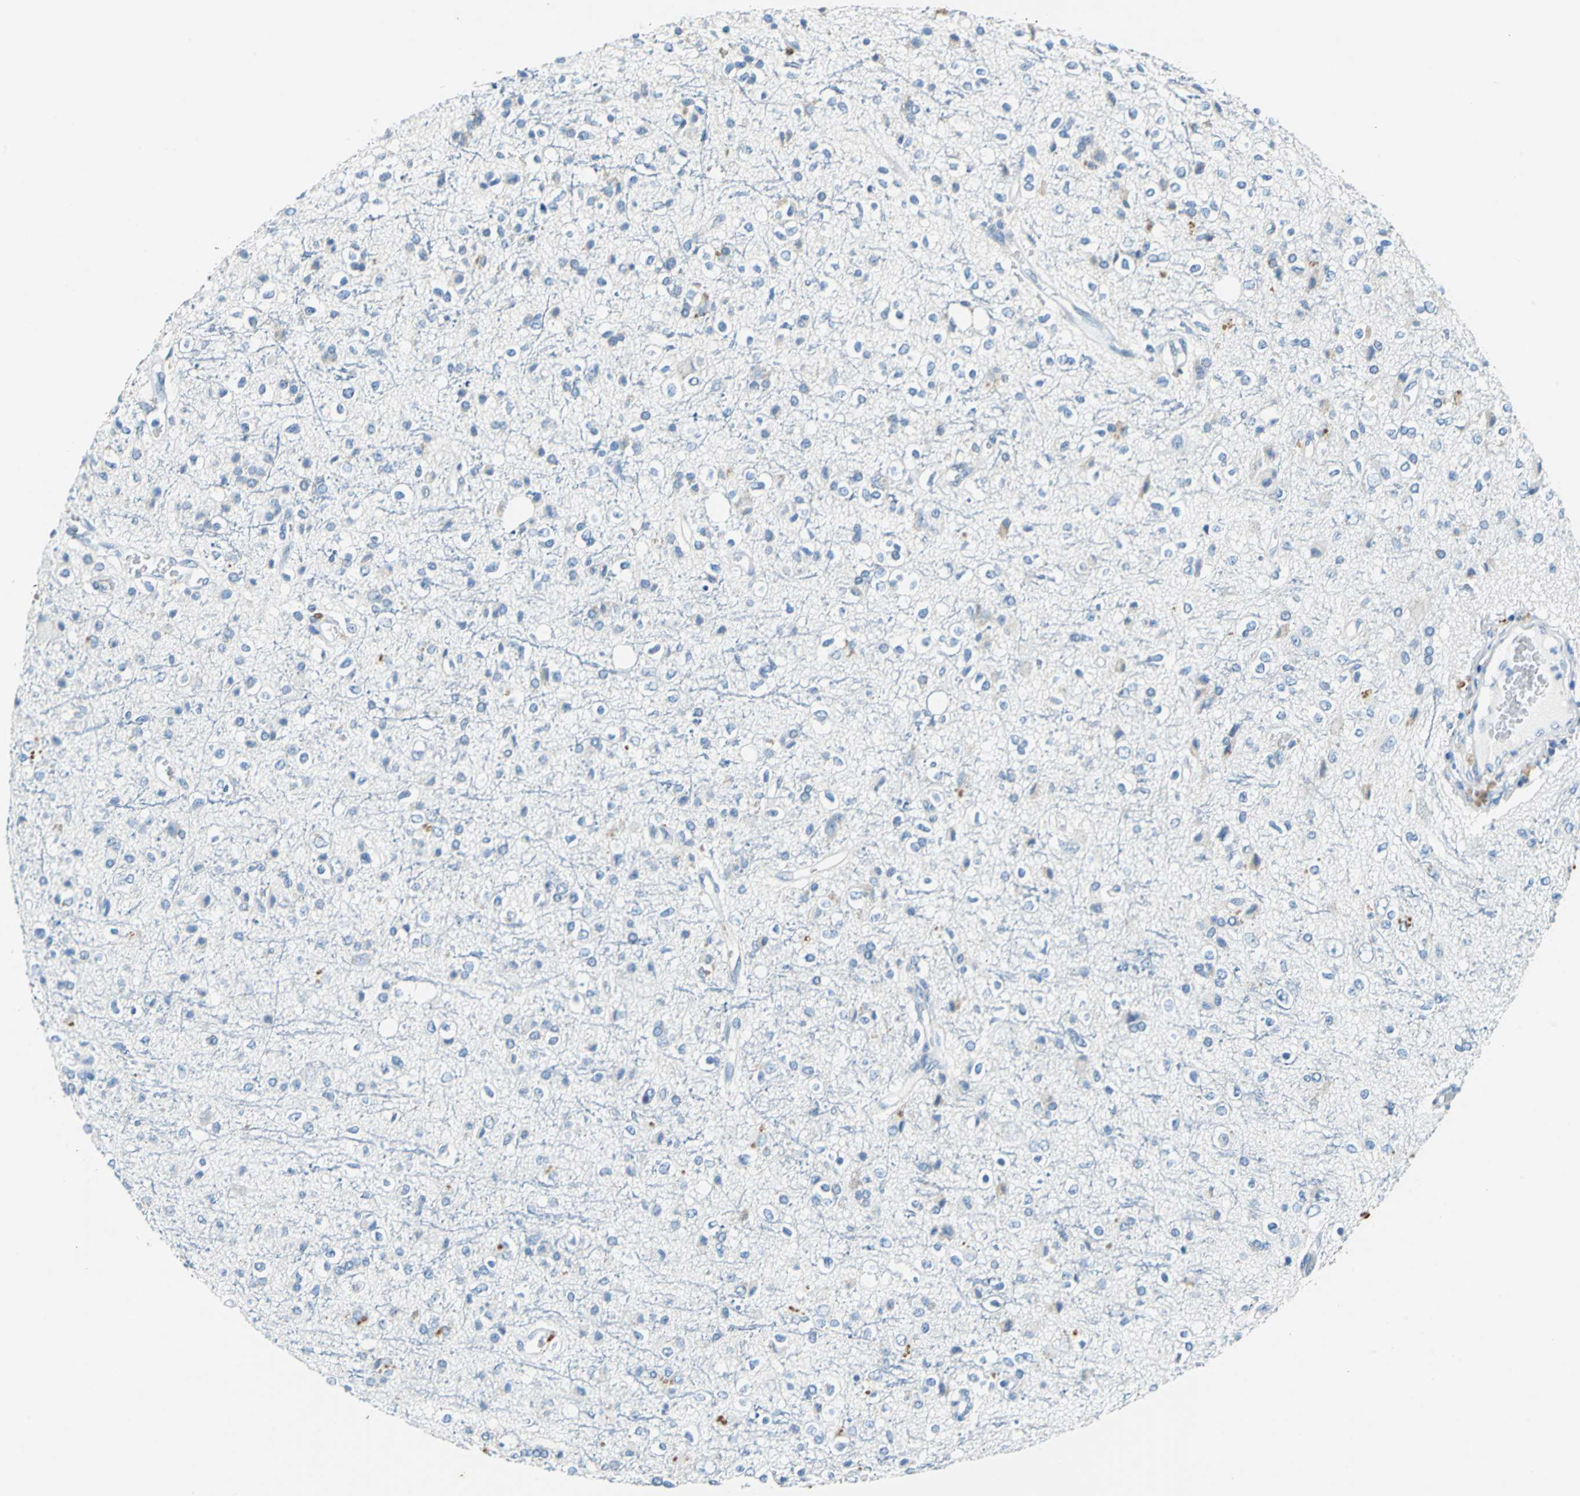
{"staining": {"intensity": "negative", "quantity": "none", "location": "none"}, "tissue": "glioma", "cell_type": "Tumor cells", "image_type": "cancer", "snomed": [{"axis": "morphology", "description": "Glioma, malignant, High grade"}, {"axis": "topography", "description": "Brain"}], "caption": "There is no significant expression in tumor cells of glioma.", "gene": "TEX264", "patient": {"sex": "male", "age": 47}}